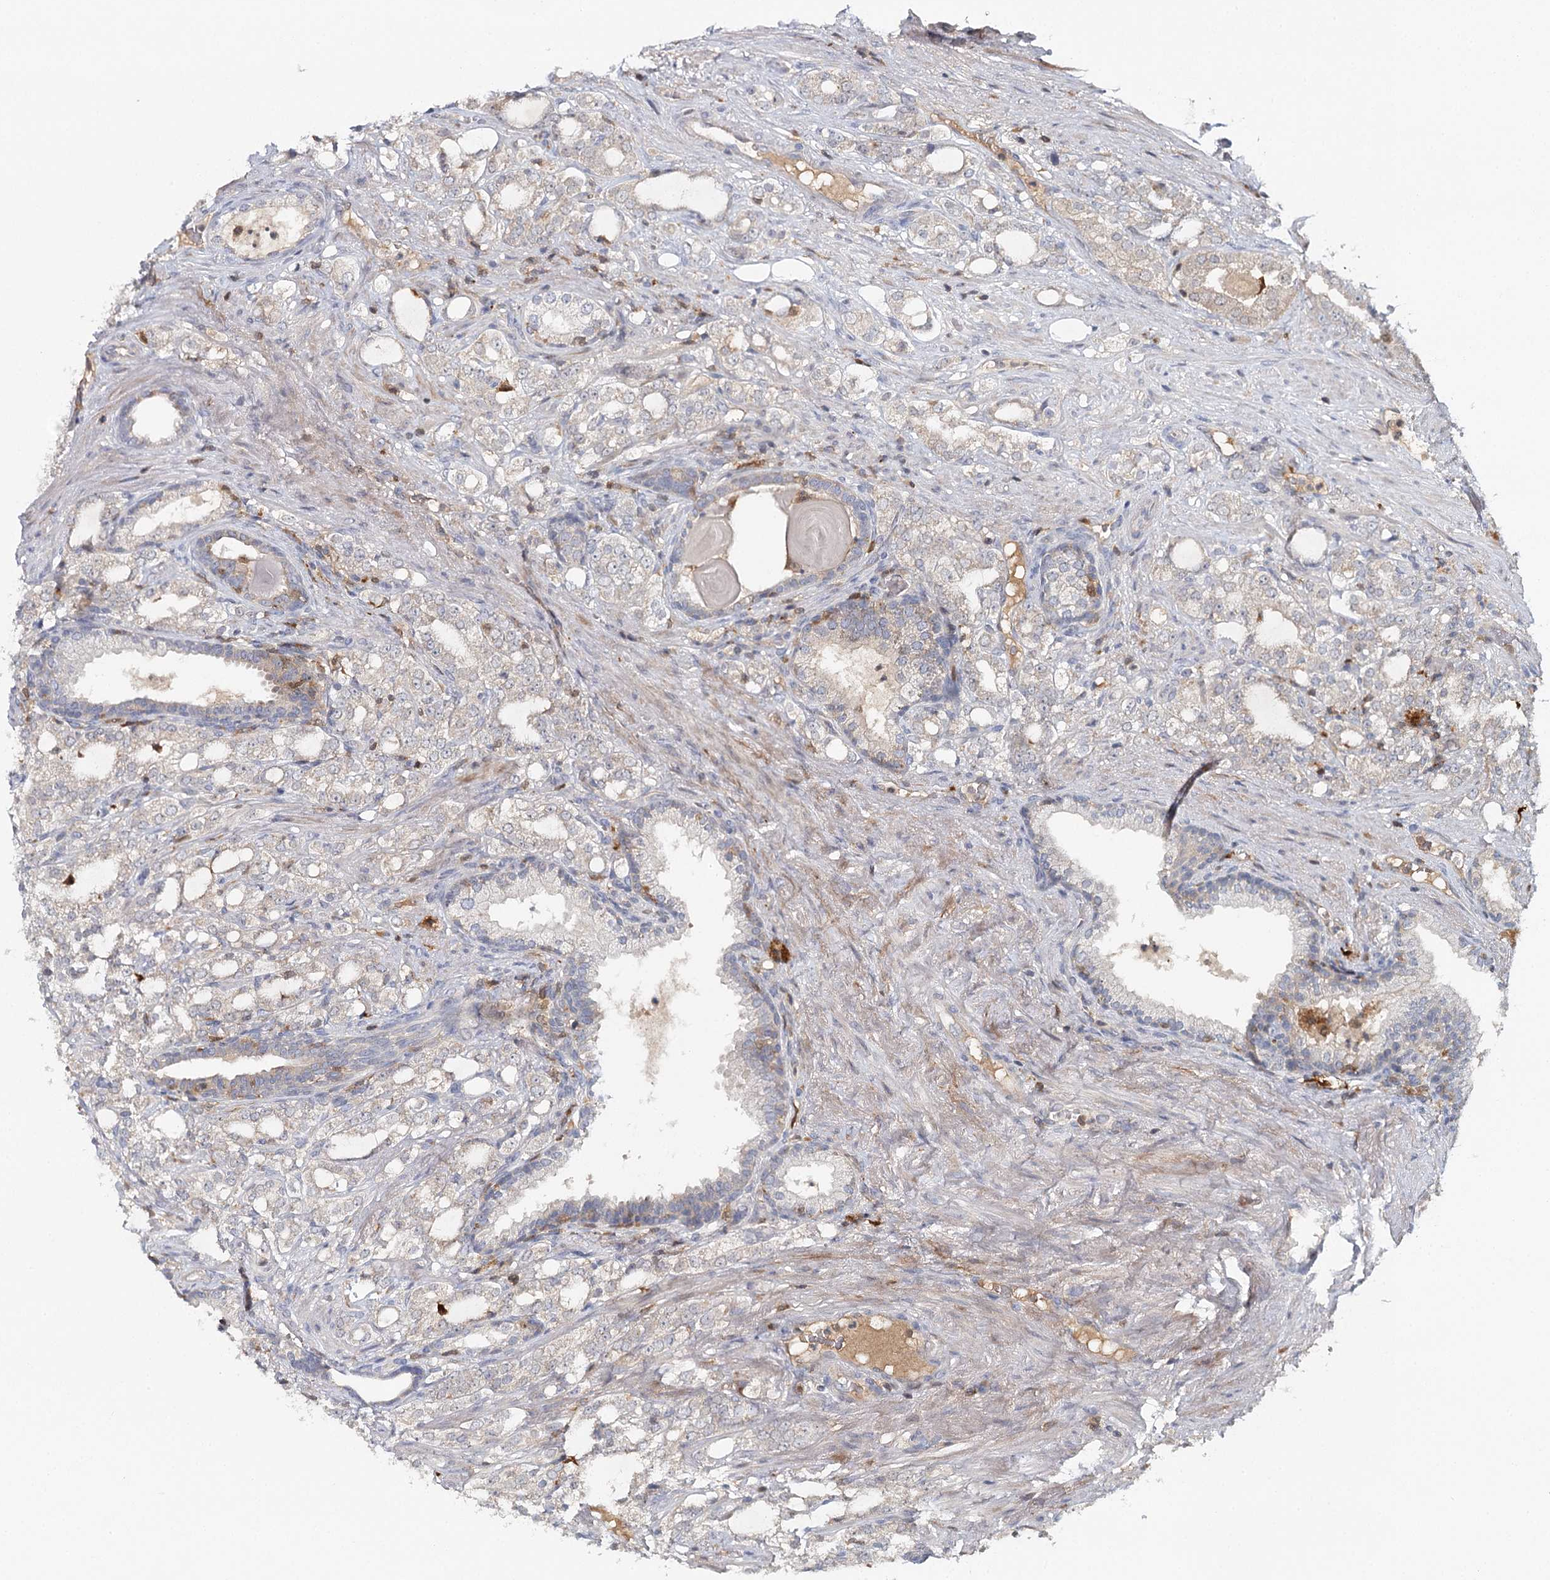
{"staining": {"intensity": "negative", "quantity": "none", "location": "none"}, "tissue": "prostate cancer", "cell_type": "Tumor cells", "image_type": "cancer", "snomed": [{"axis": "morphology", "description": "Adenocarcinoma, High grade"}, {"axis": "topography", "description": "Prostate"}], "caption": "Immunohistochemistry micrograph of neoplastic tissue: prostate cancer (adenocarcinoma (high-grade)) stained with DAB reveals no significant protein staining in tumor cells.", "gene": "SLC41A2", "patient": {"sex": "male", "age": 64}}